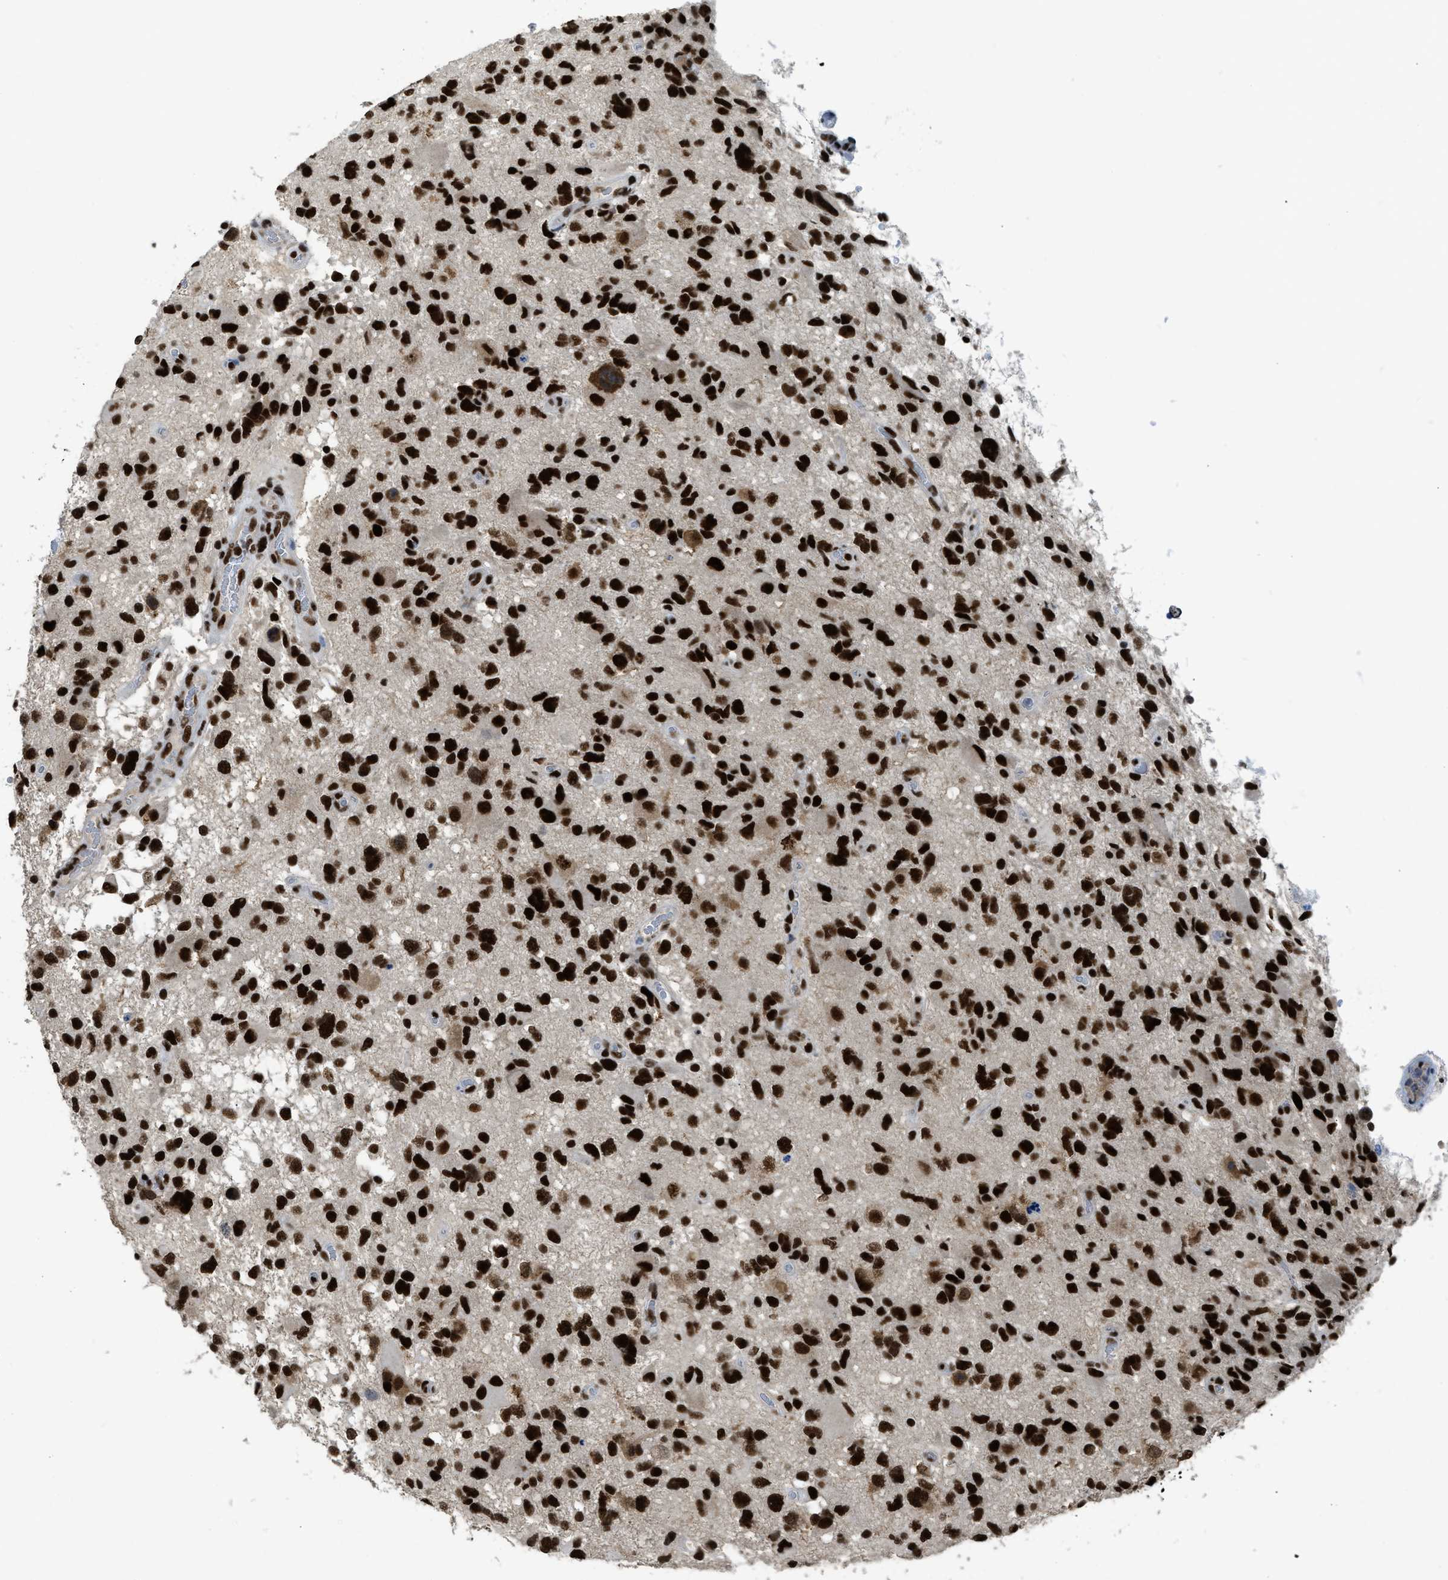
{"staining": {"intensity": "strong", "quantity": ">75%", "location": "nuclear"}, "tissue": "glioma", "cell_type": "Tumor cells", "image_type": "cancer", "snomed": [{"axis": "morphology", "description": "Glioma, malignant, High grade"}, {"axis": "topography", "description": "Brain"}], "caption": "Strong nuclear protein positivity is seen in approximately >75% of tumor cells in malignant glioma (high-grade).", "gene": "SCAF4", "patient": {"sex": "male", "age": 33}}